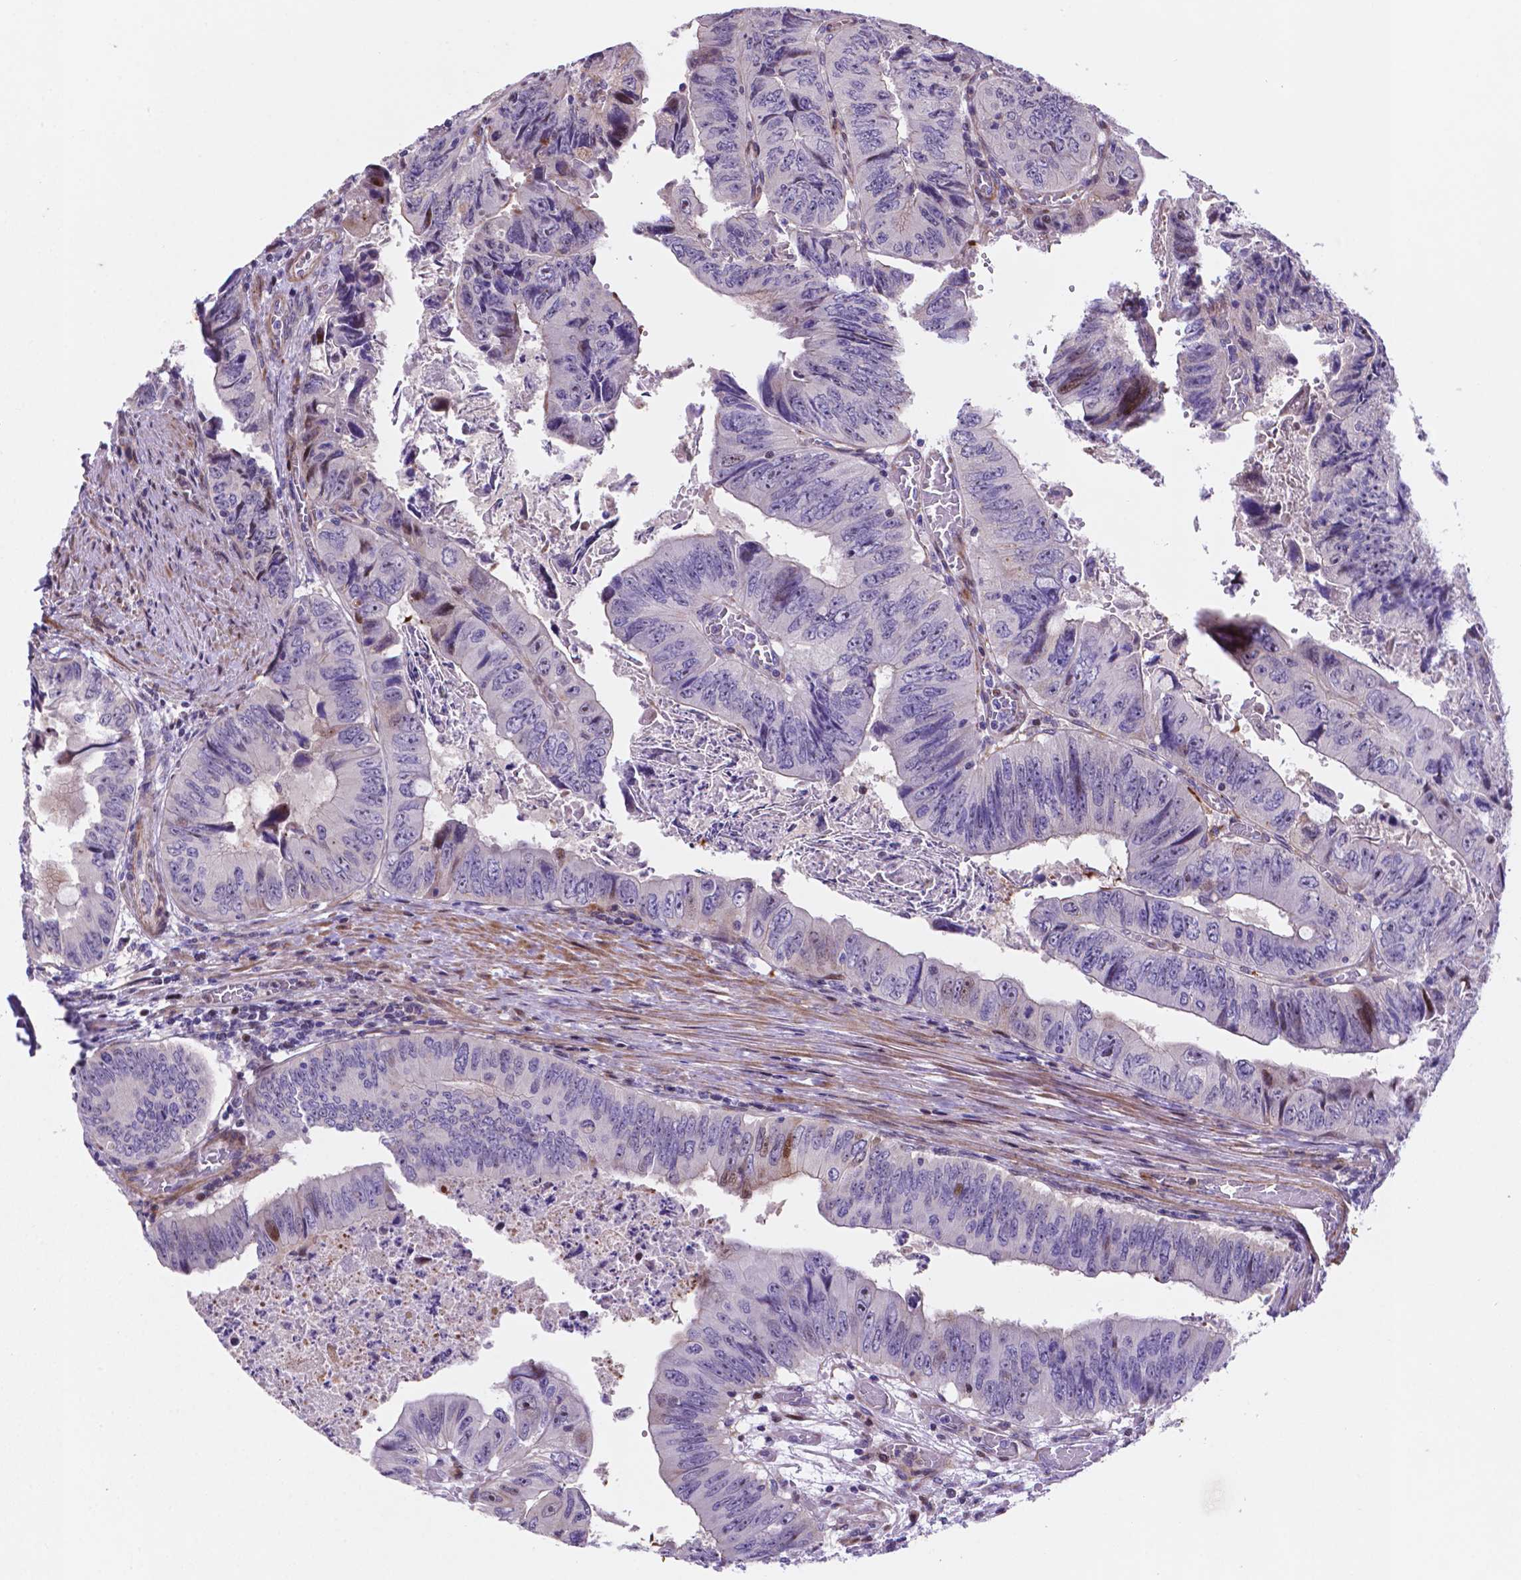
{"staining": {"intensity": "negative", "quantity": "none", "location": "none"}, "tissue": "colorectal cancer", "cell_type": "Tumor cells", "image_type": "cancer", "snomed": [{"axis": "morphology", "description": "Adenocarcinoma, NOS"}, {"axis": "topography", "description": "Colon"}], "caption": "Photomicrograph shows no protein positivity in tumor cells of colorectal cancer tissue.", "gene": "TM4SF20", "patient": {"sex": "female", "age": 84}}